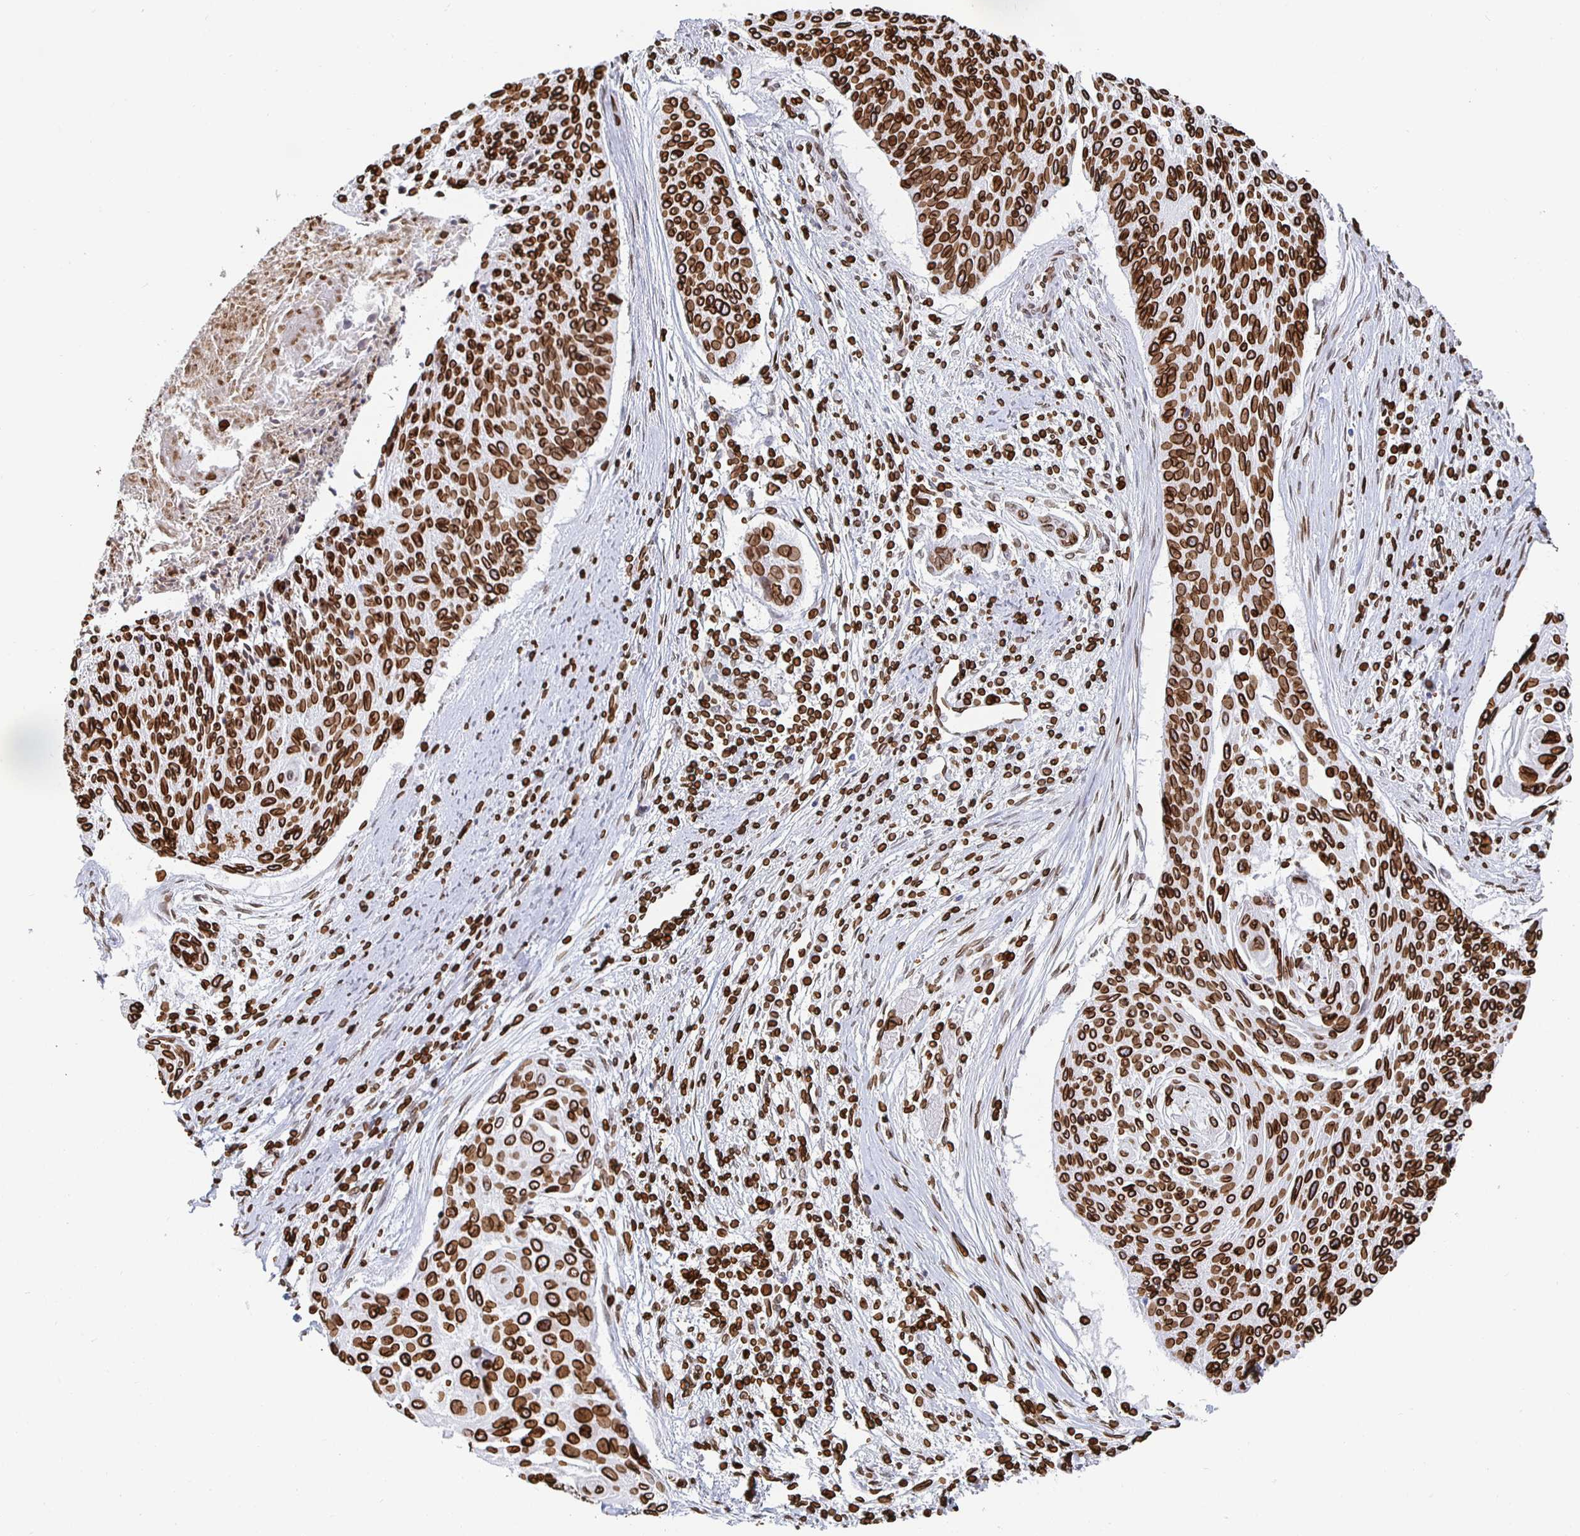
{"staining": {"intensity": "strong", "quantity": ">75%", "location": "cytoplasmic/membranous,nuclear"}, "tissue": "cervical cancer", "cell_type": "Tumor cells", "image_type": "cancer", "snomed": [{"axis": "morphology", "description": "Squamous cell carcinoma, NOS"}, {"axis": "topography", "description": "Cervix"}], "caption": "Cervical cancer (squamous cell carcinoma) tissue shows strong cytoplasmic/membranous and nuclear positivity in about >75% of tumor cells", "gene": "LMNB1", "patient": {"sex": "female", "age": 55}}